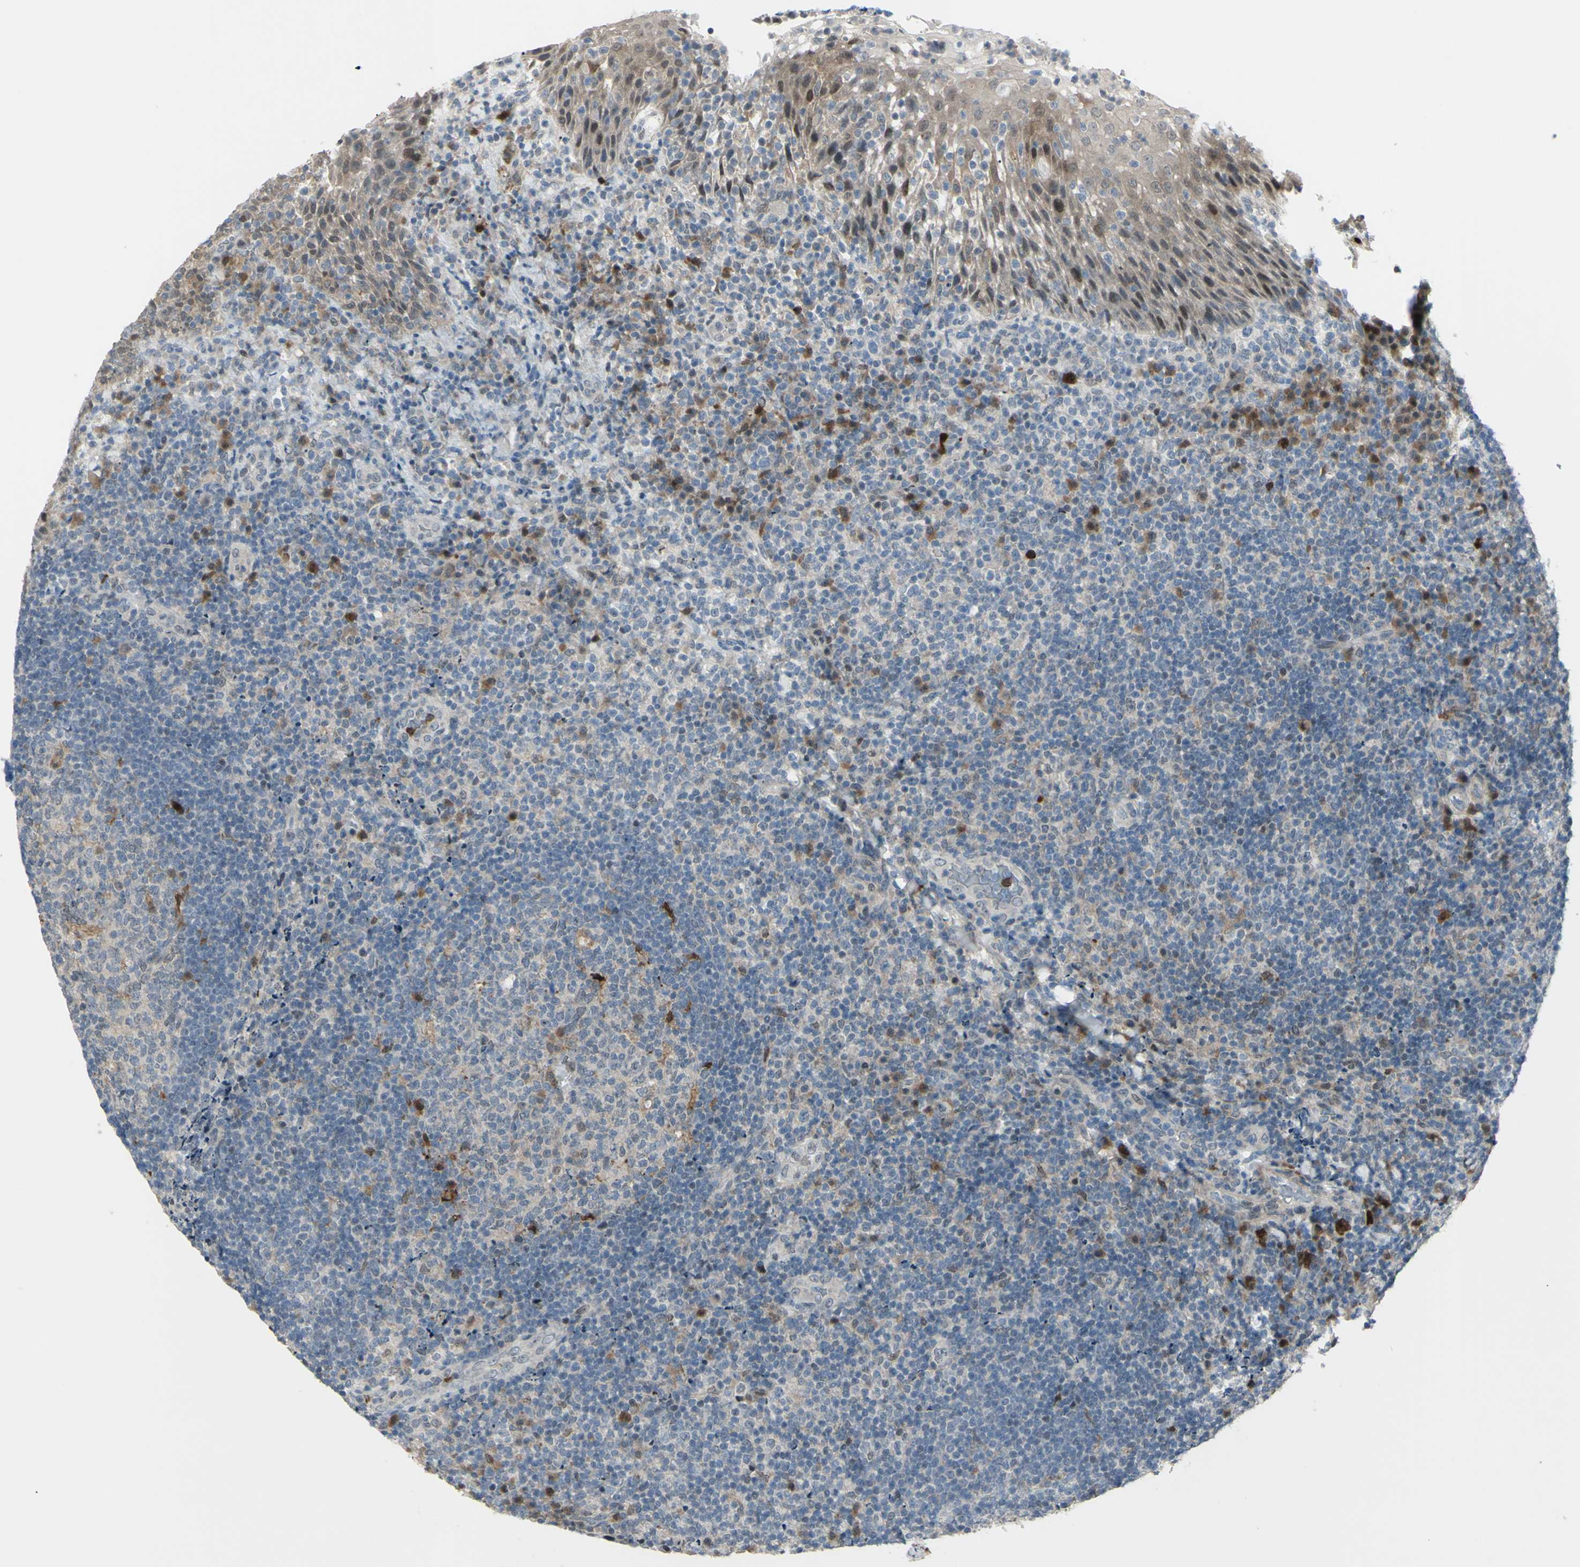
{"staining": {"intensity": "negative", "quantity": "none", "location": "none"}, "tissue": "lymphoma", "cell_type": "Tumor cells", "image_type": "cancer", "snomed": [{"axis": "morphology", "description": "Malignant lymphoma, non-Hodgkin's type, High grade"}, {"axis": "topography", "description": "Tonsil"}], "caption": "Immunohistochemistry micrograph of high-grade malignant lymphoma, non-Hodgkin's type stained for a protein (brown), which demonstrates no positivity in tumor cells.", "gene": "ETNK1", "patient": {"sex": "female", "age": 36}}